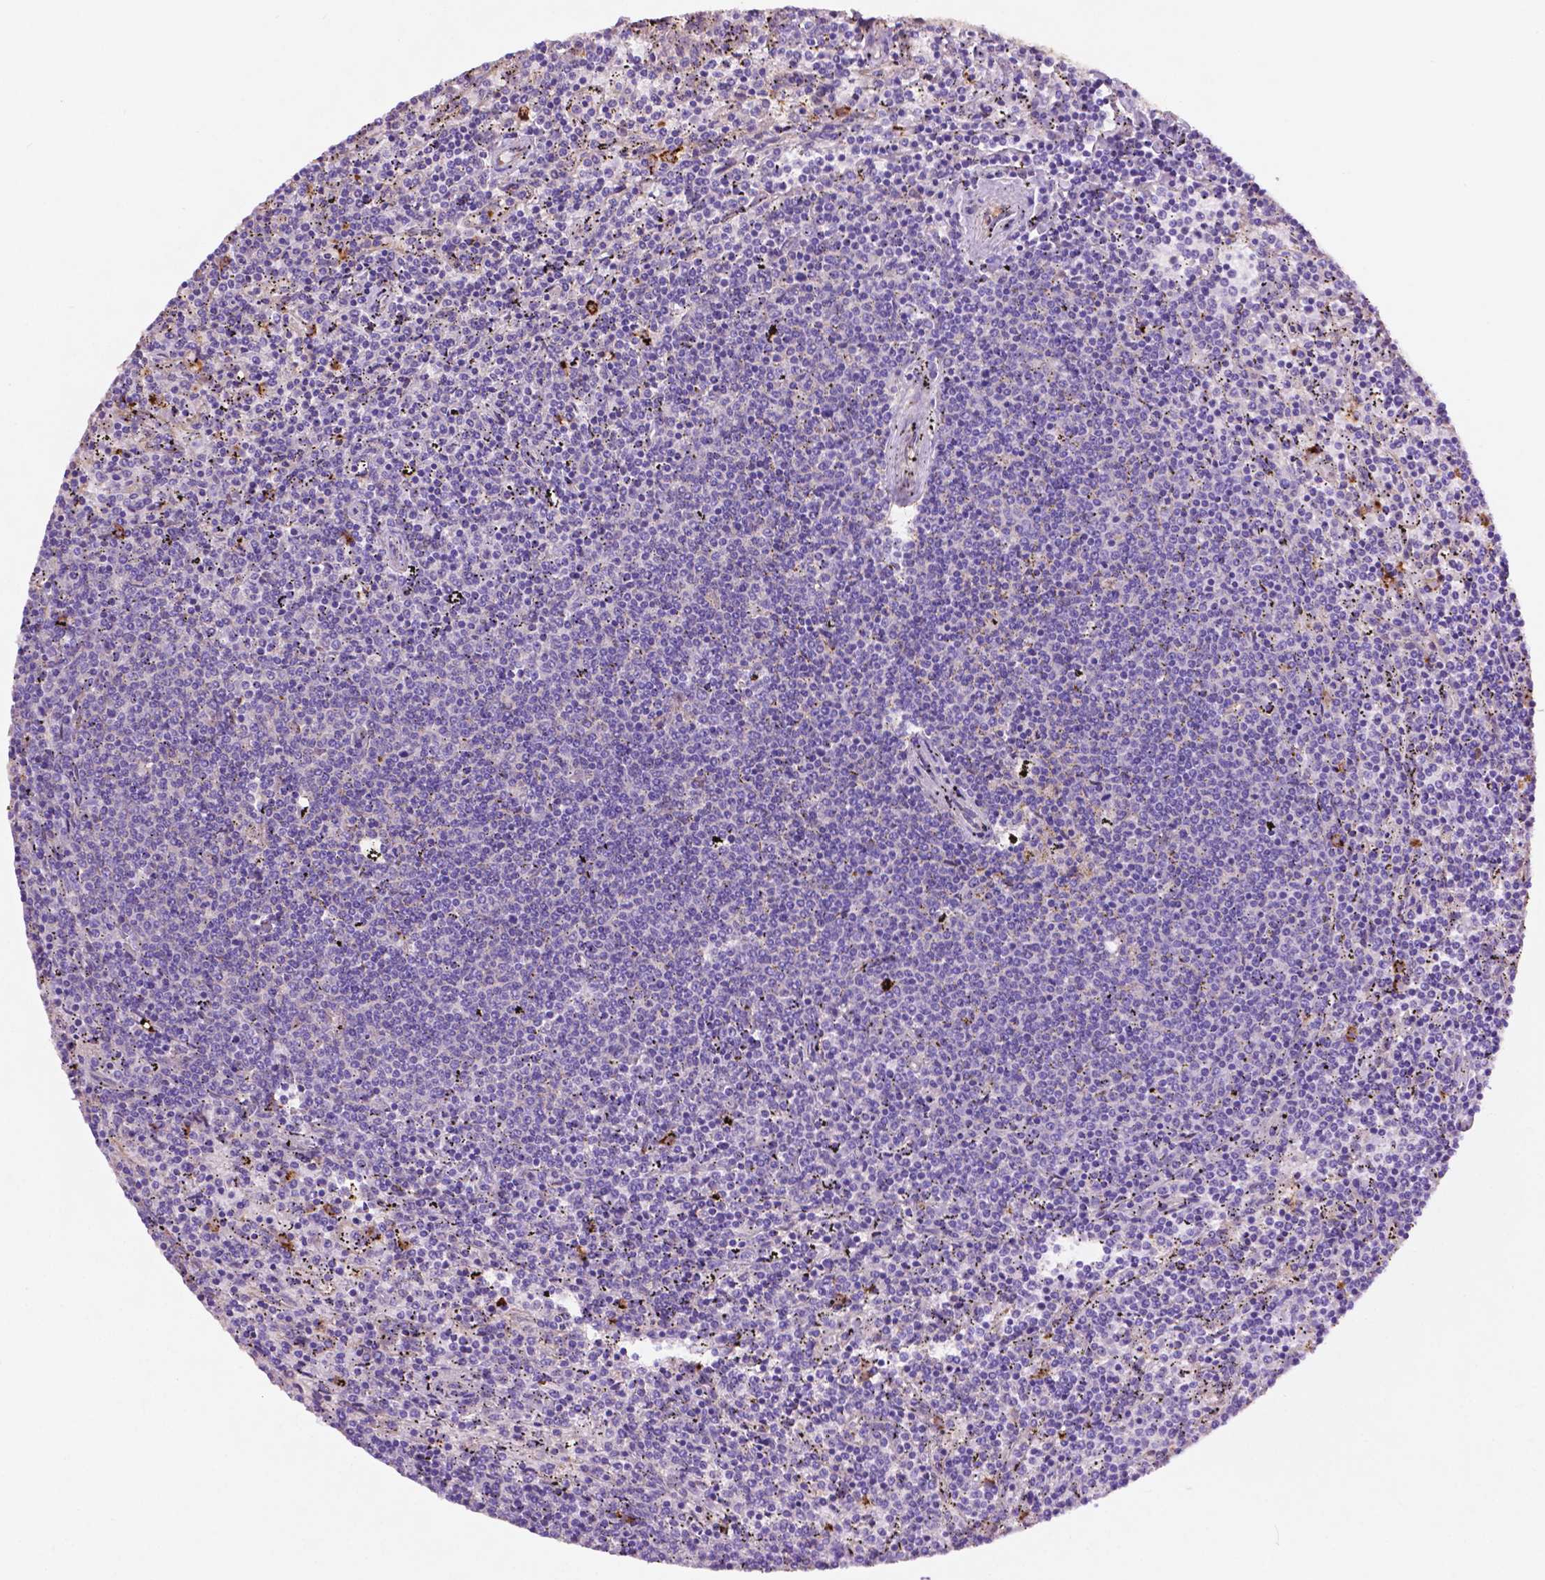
{"staining": {"intensity": "negative", "quantity": "none", "location": "none"}, "tissue": "lymphoma", "cell_type": "Tumor cells", "image_type": "cancer", "snomed": [{"axis": "morphology", "description": "Malignant lymphoma, non-Hodgkin's type, Low grade"}, {"axis": "topography", "description": "Spleen"}], "caption": "Human lymphoma stained for a protein using immunohistochemistry (IHC) displays no staining in tumor cells.", "gene": "GDPD5", "patient": {"sex": "female", "age": 50}}